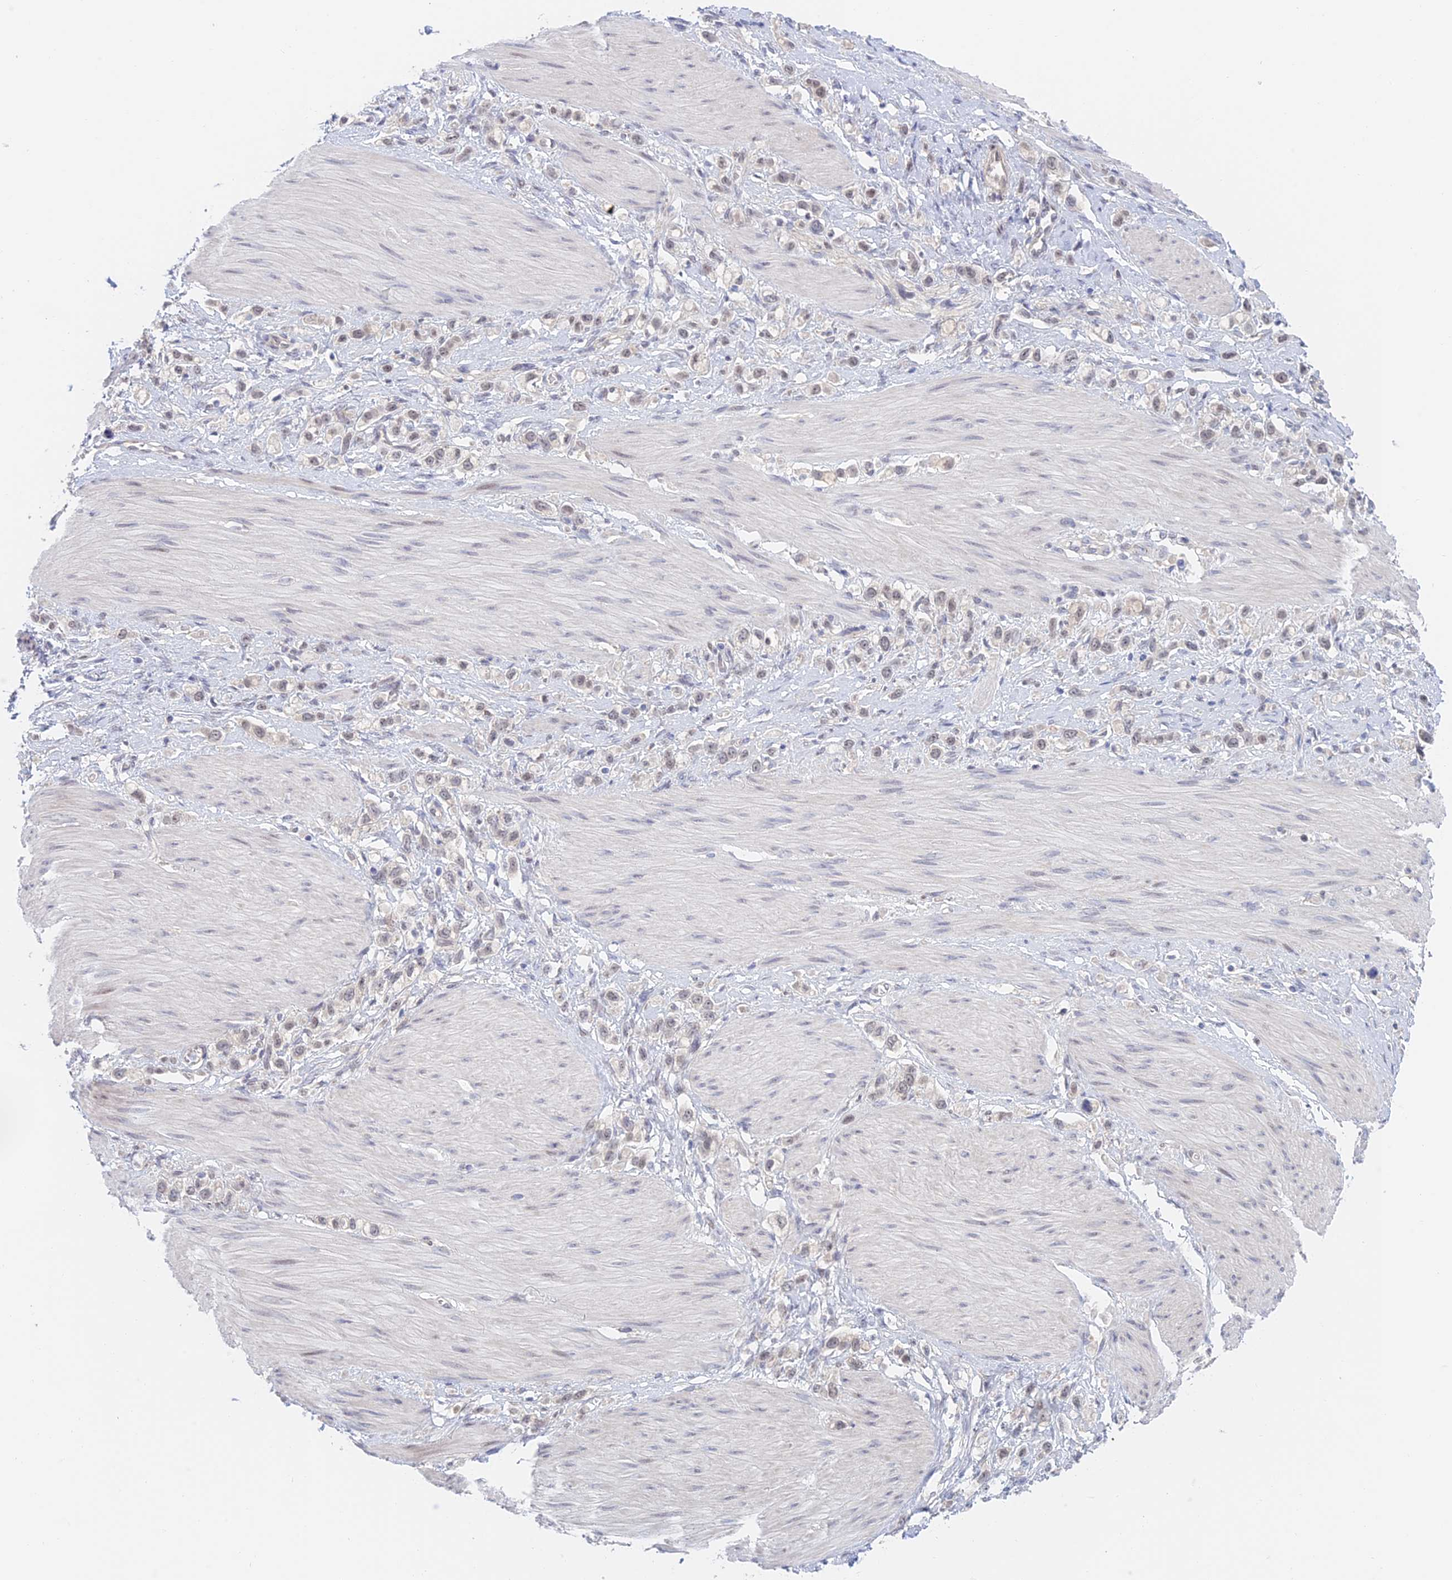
{"staining": {"intensity": "weak", "quantity": "25%-75%", "location": "nuclear"}, "tissue": "stomach cancer", "cell_type": "Tumor cells", "image_type": "cancer", "snomed": [{"axis": "morphology", "description": "Adenocarcinoma, NOS"}, {"axis": "topography", "description": "Stomach"}], "caption": "Protein staining displays weak nuclear staining in about 25%-75% of tumor cells in stomach cancer (adenocarcinoma).", "gene": "ZUP1", "patient": {"sex": "female", "age": 65}}